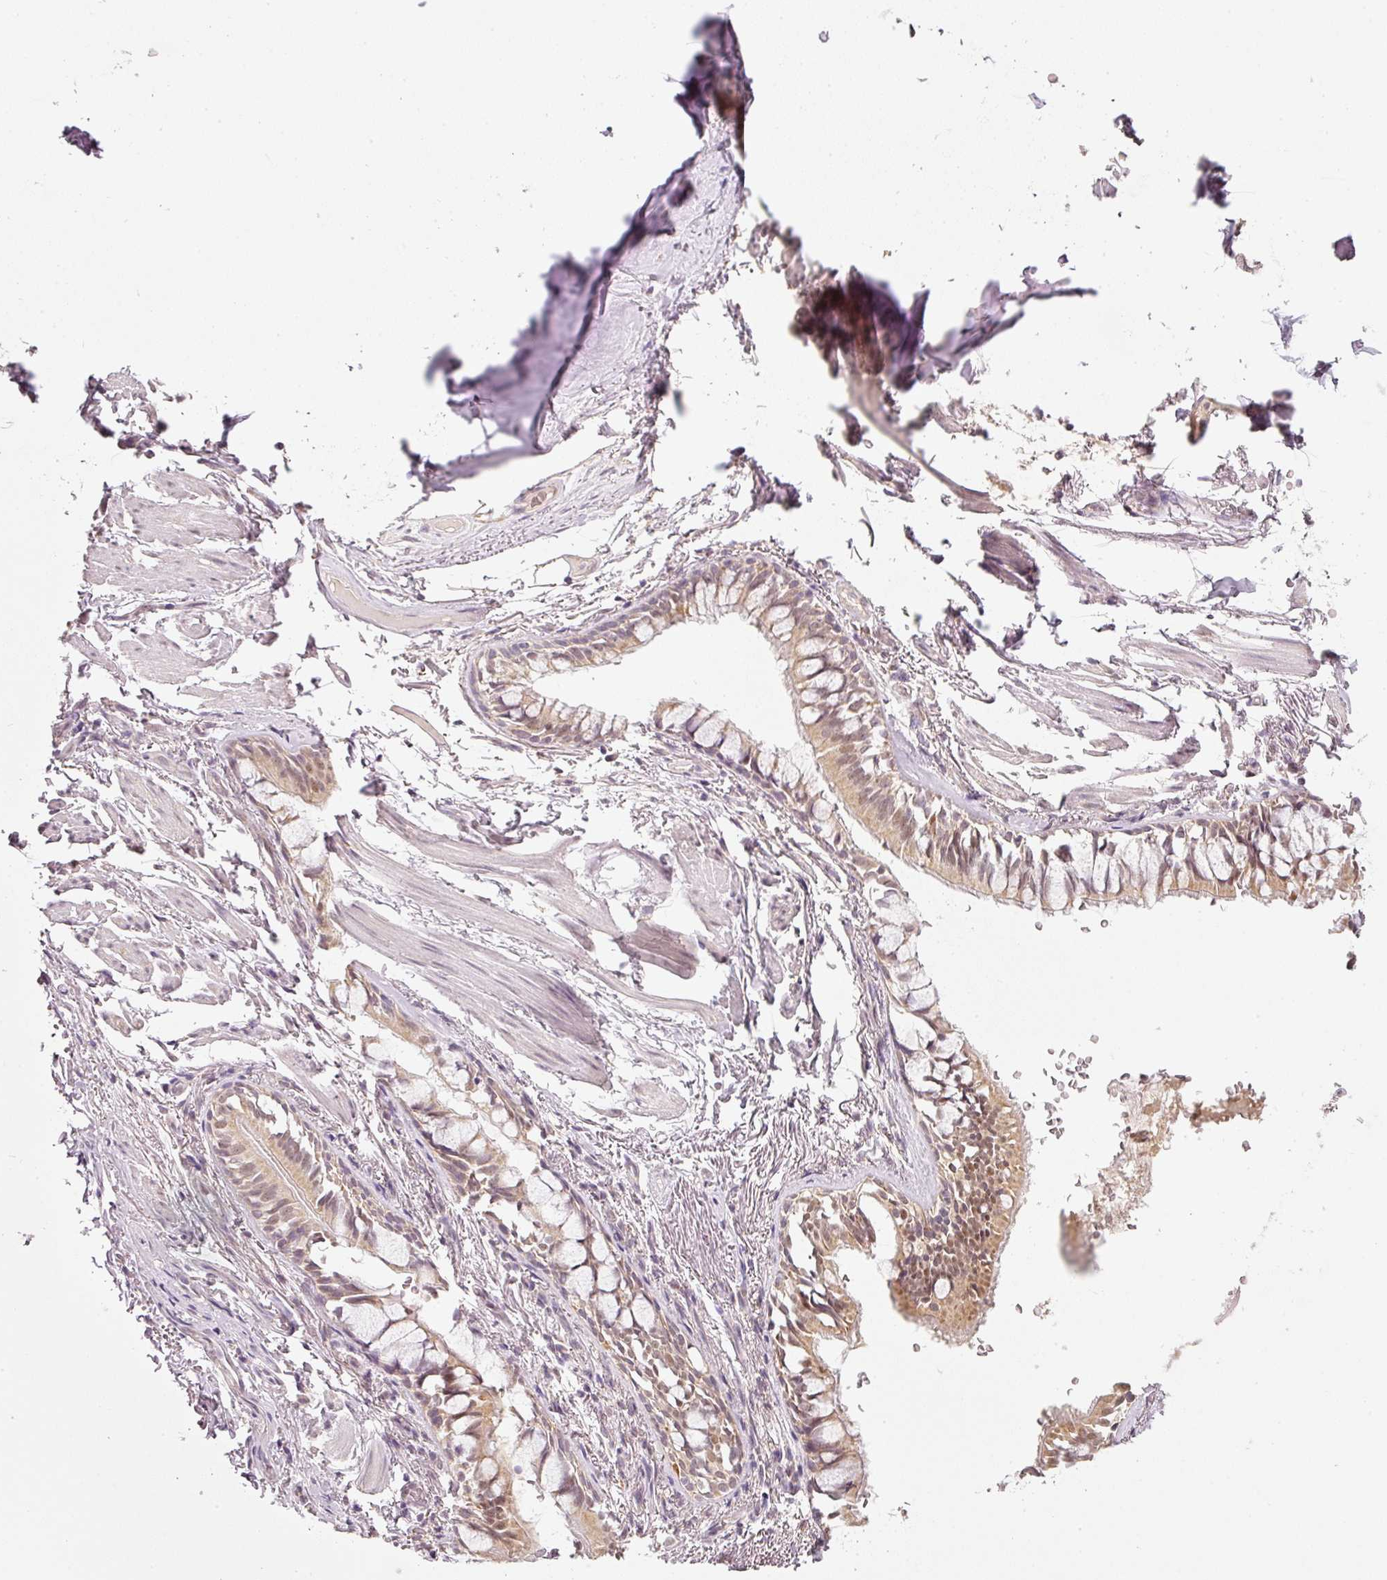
{"staining": {"intensity": "negative", "quantity": "none", "location": "none"}, "tissue": "adipose tissue", "cell_type": "Adipocytes", "image_type": "normal", "snomed": [{"axis": "morphology", "description": "Normal tissue, NOS"}, {"axis": "topography", "description": "Bronchus"}], "caption": "A histopathology image of adipose tissue stained for a protein displays no brown staining in adipocytes. The staining was performed using DAB to visualize the protein expression in brown, while the nuclei were stained in blue with hematoxylin (Magnification: 20x).", "gene": "FSTL3", "patient": {"sex": "male", "age": 70}}